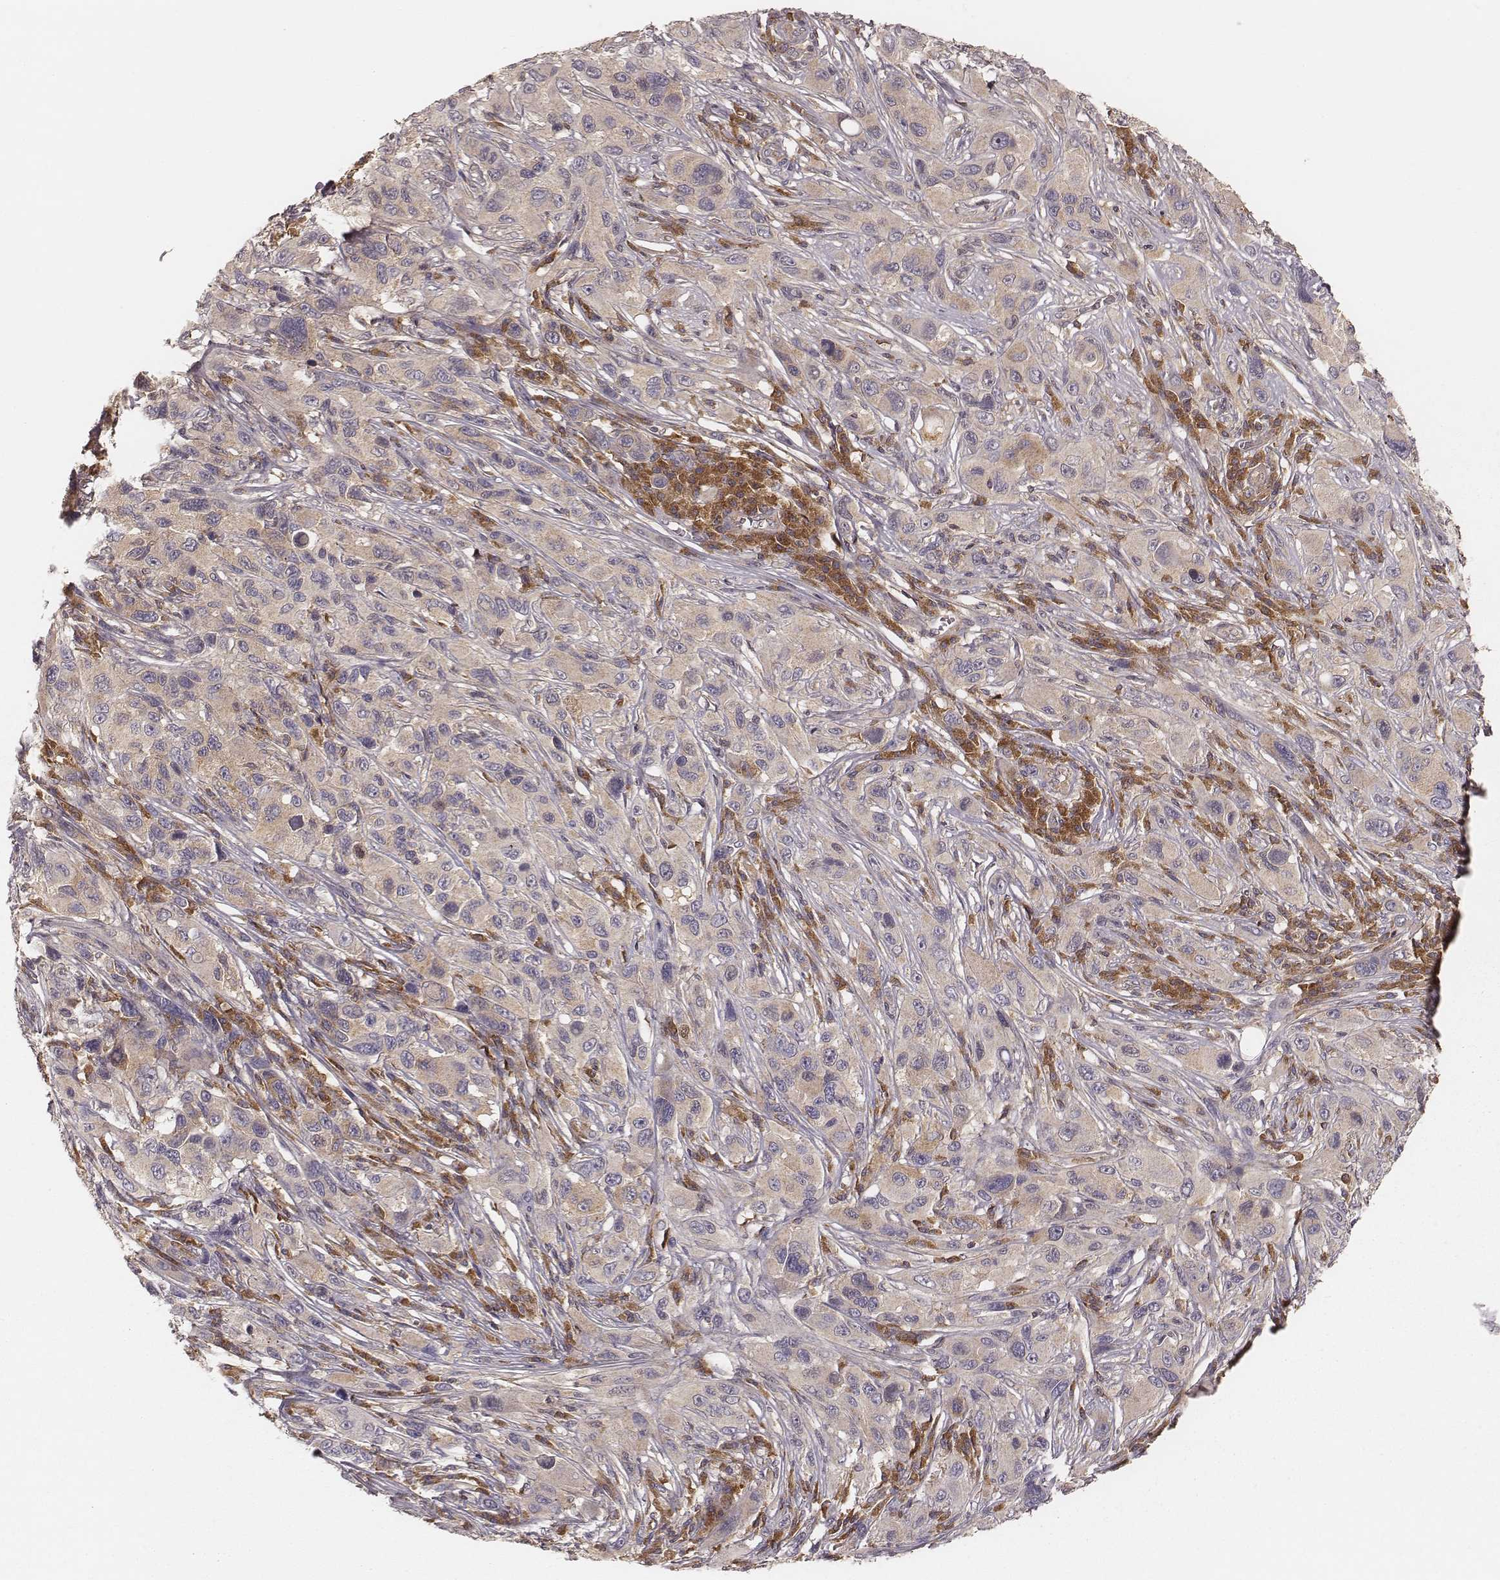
{"staining": {"intensity": "negative", "quantity": "none", "location": "none"}, "tissue": "melanoma", "cell_type": "Tumor cells", "image_type": "cancer", "snomed": [{"axis": "morphology", "description": "Malignant melanoma, NOS"}, {"axis": "topography", "description": "Skin"}], "caption": "A high-resolution histopathology image shows immunohistochemistry staining of malignant melanoma, which demonstrates no significant expression in tumor cells. (DAB immunohistochemistry (IHC) visualized using brightfield microscopy, high magnification).", "gene": "CARS1", "patient": {"sex": "male", "age": 53}}